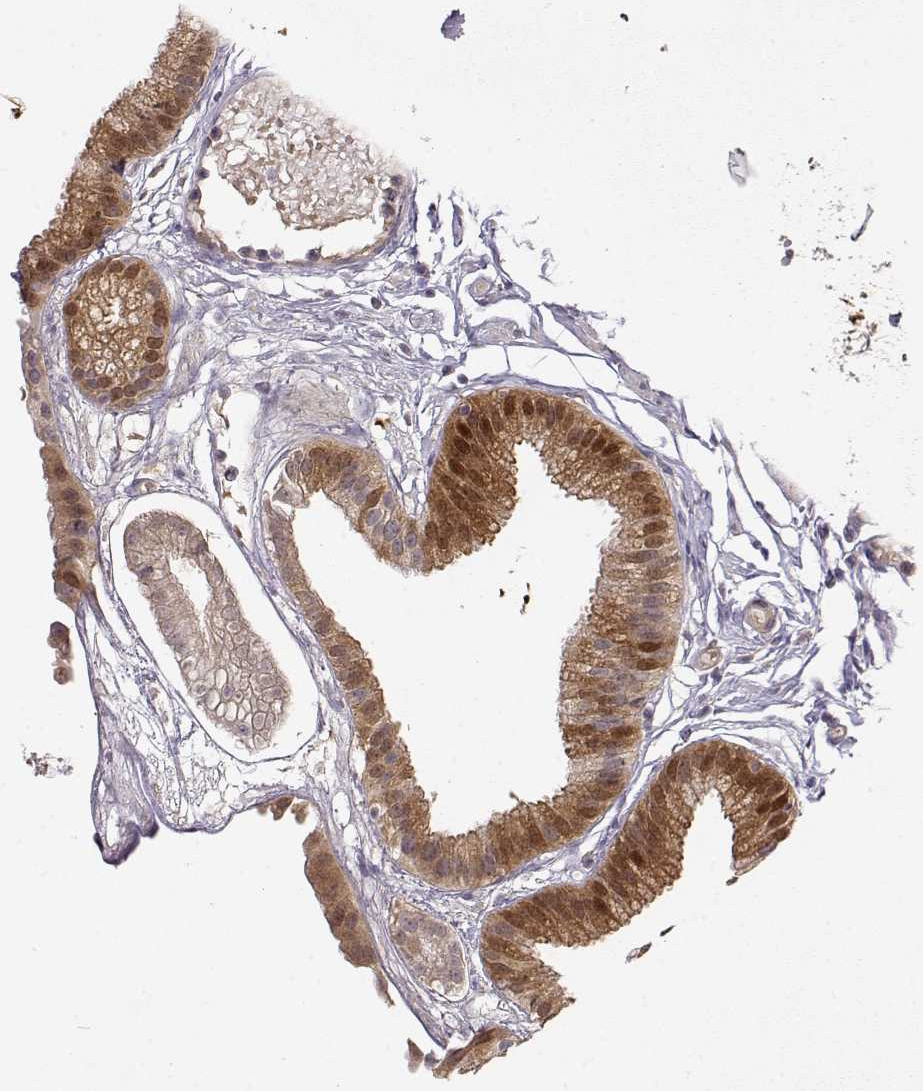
{"staining": {"intensity": "moderate", "quantity": ">75%", "location": "cytoplasmic/membranous,nuclear"}, "tissue": "gallbladder", "cell_type": "Glandular cells", "image_type": "normal", "snomed": [{"axis": "morphology", "description": "Normal tissue, NOS"}, {"axis": "topography", "description": "Gallbladder"}], "caption": "Immunohistochemical staining of unremarkable human gallbladder demonstrates moderate cytoplasmic/membranous,nuclear protein expression in approximately >75% of glandular cells. (brown staining indicates protein expression, while blue staining denotes nuclei).", "gene": "ERGIC2", "patient": {"sex": "female", "age": 45}}